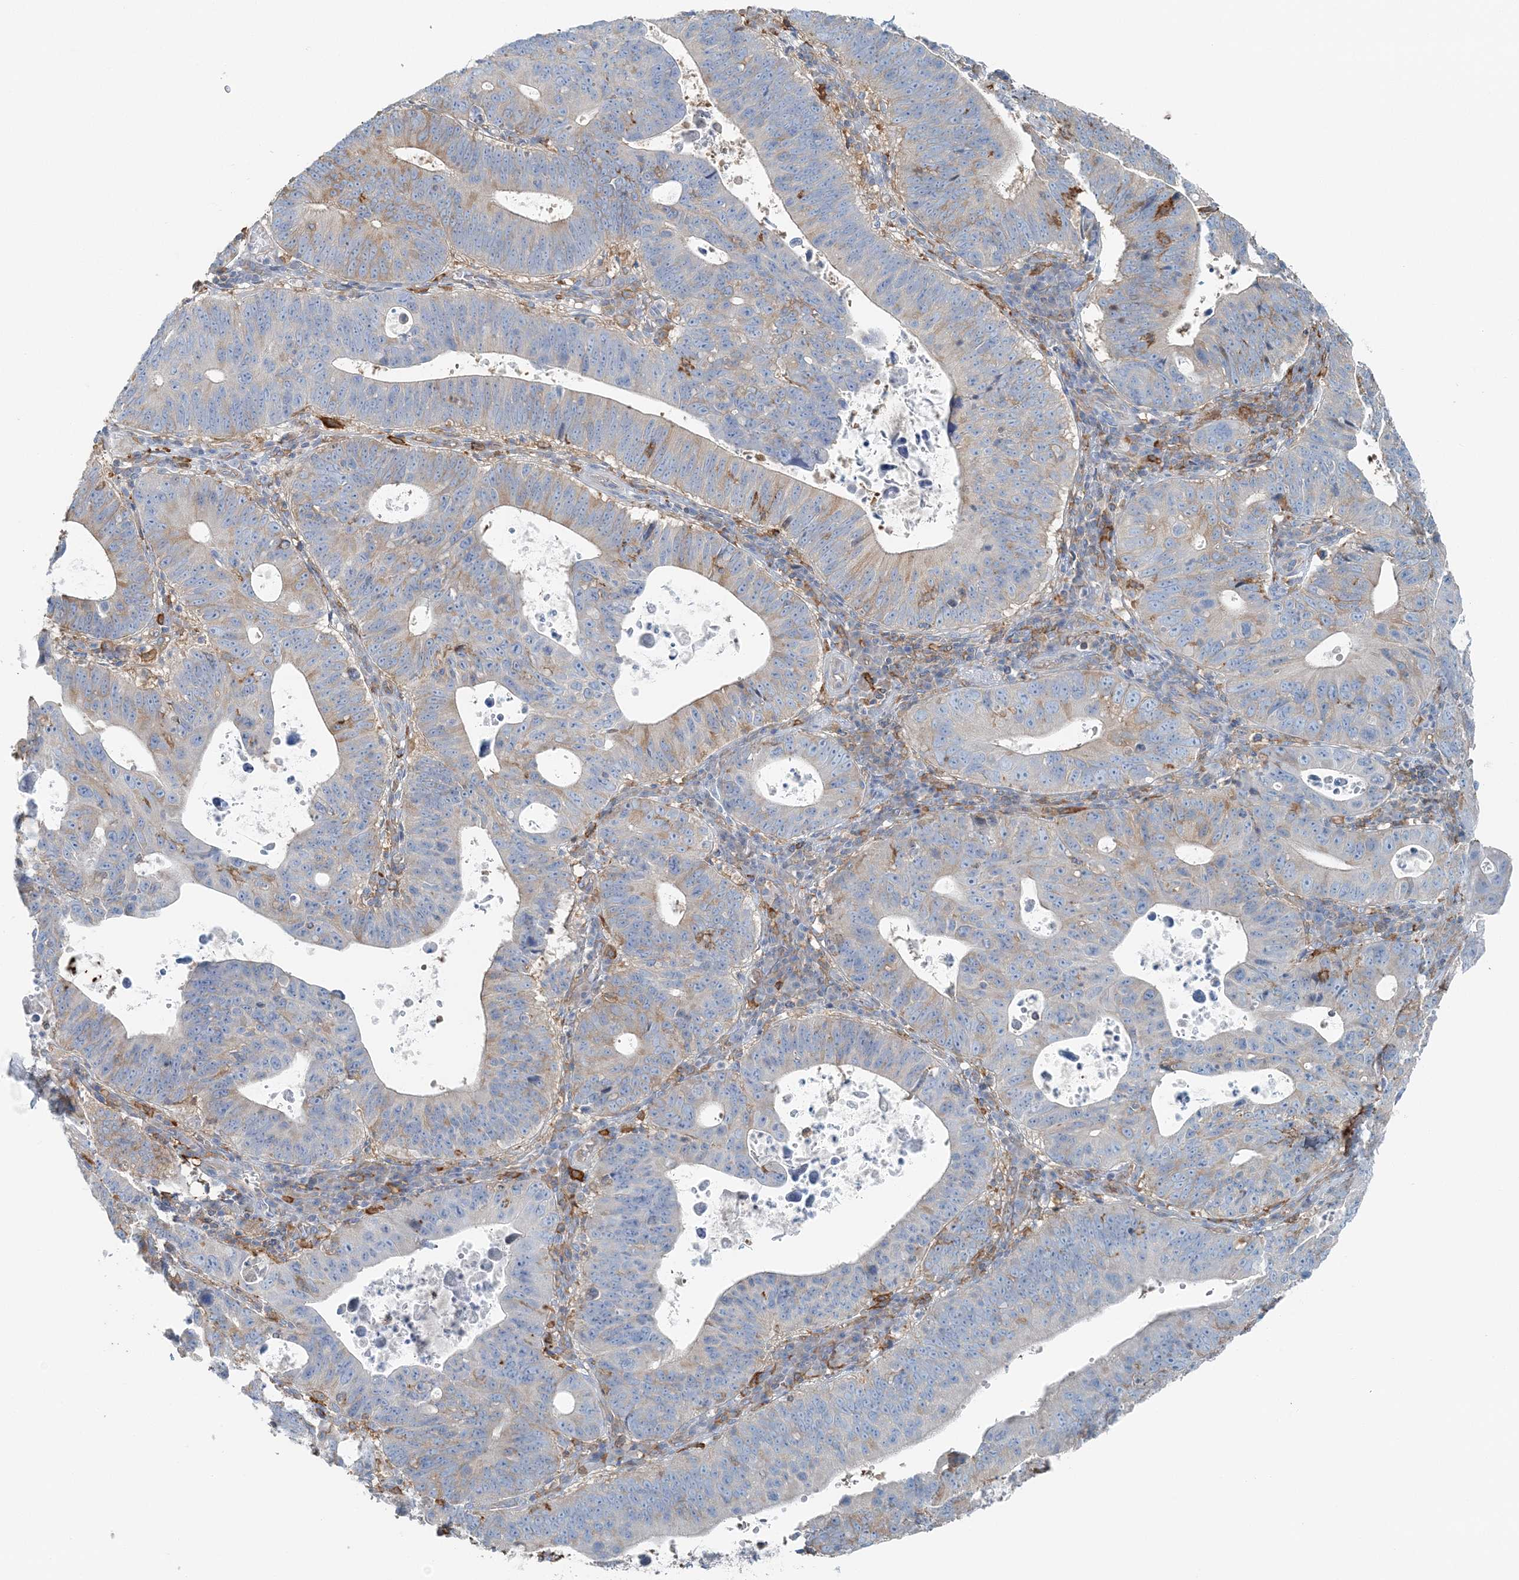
{"staining": {"intensity": "weak", "quantity": "<25%", "location": "cytoplasmic/membranous"}, "tissue": "stomach cancer", "cell_type": "Tumor cells", "image_type": "cancer", "snomed": [{"axis": "morphology", "description": "Adenocarcinoma, NOS"}, {"axis": "topography", "description": "Stomach"}], "caption": "Stomach cancer was stained to show a protein in brown. There is no significant staining in tumor cells.", "gene": "SNX2", "patient": {"sex": "male", "age": 59}}